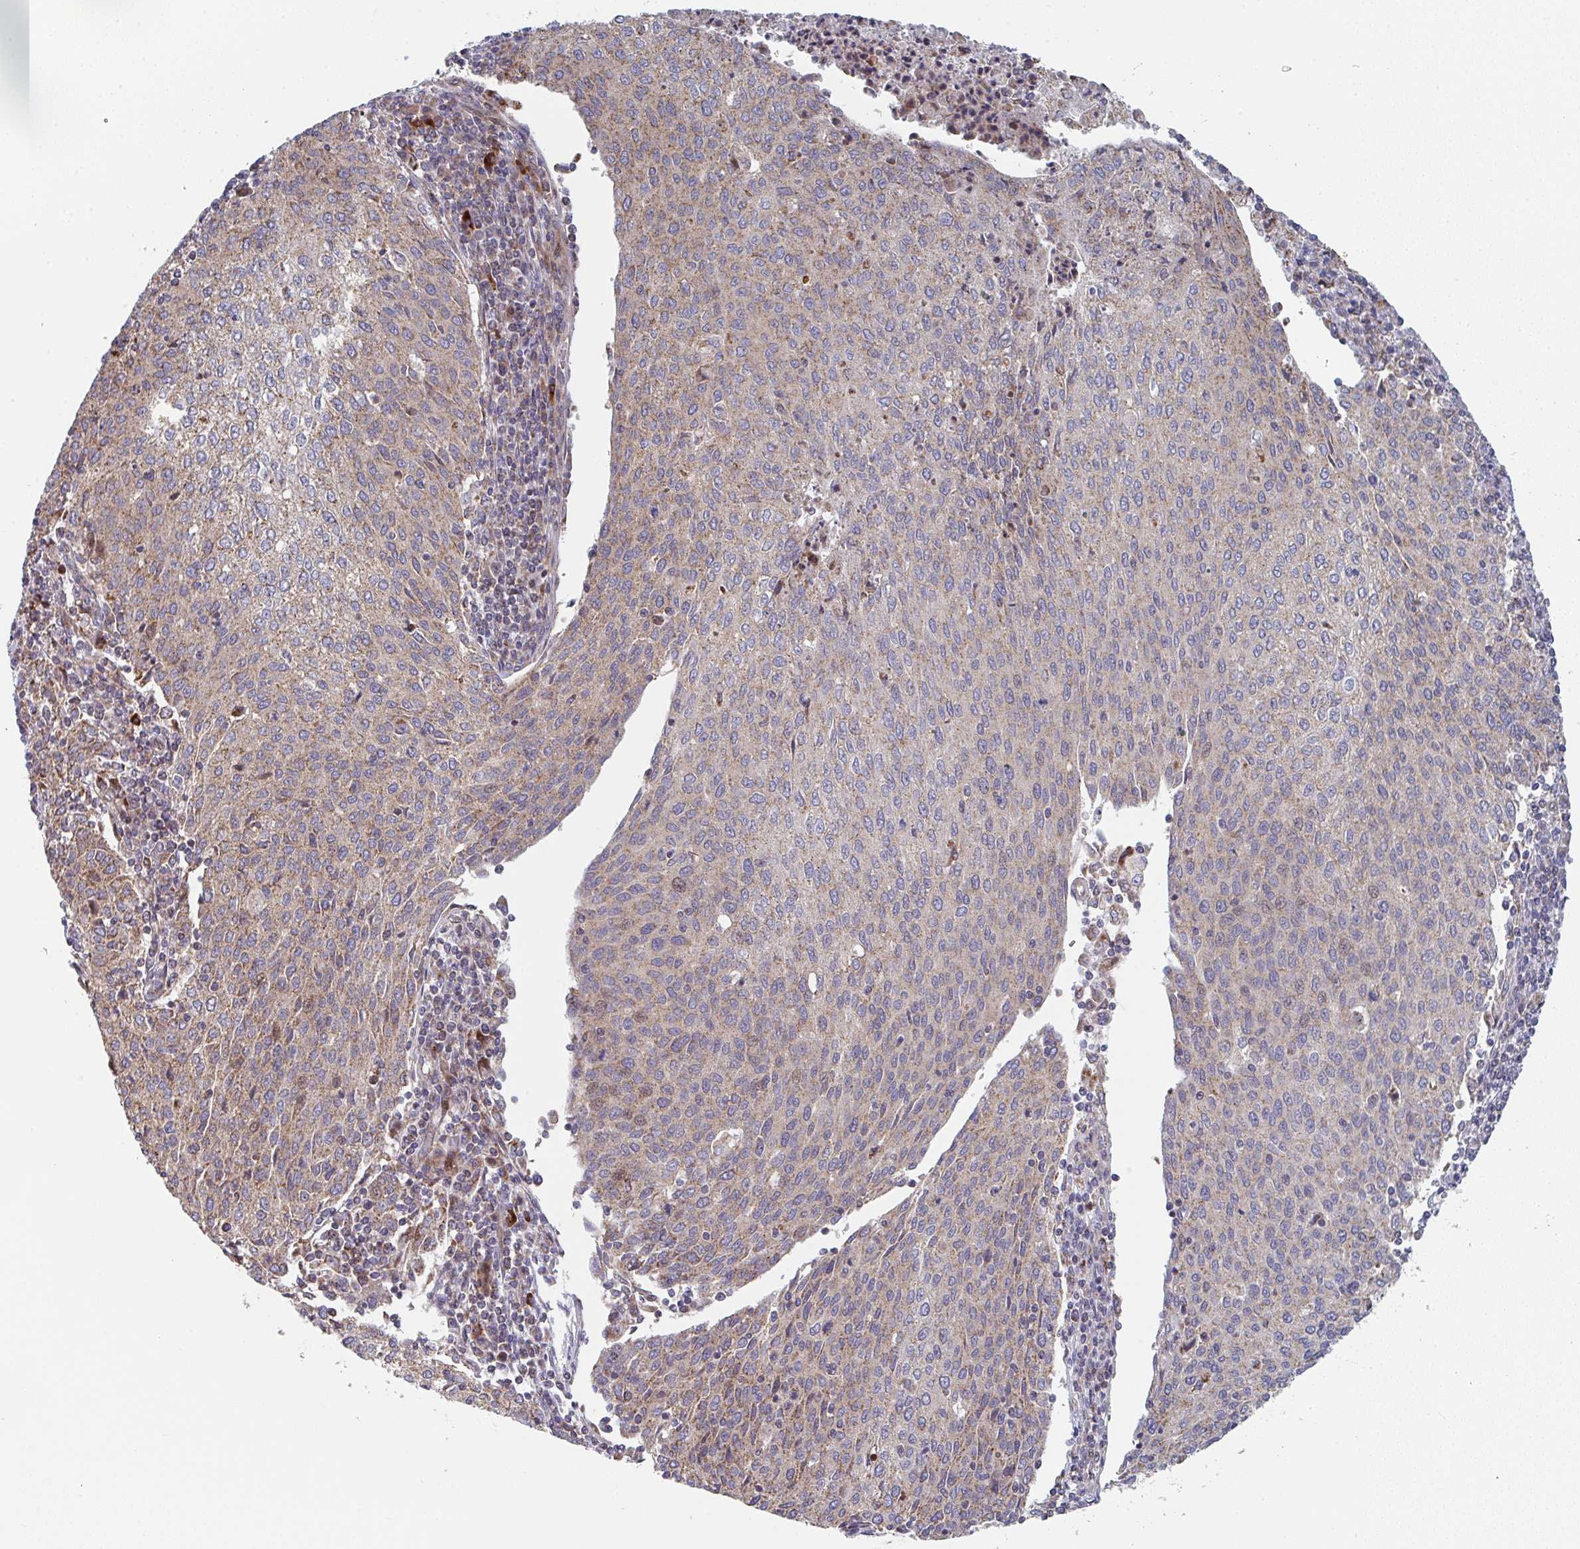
{"staining": {"intensity": "weak", "quantity": "25%-75%", "location": "cytoplasmic/membranous"}, "tissue": "cervical cancer", "cell_type": "Tumor cells", "image_type": "cancer", "snomed": [{"axis": "morphology", "description": "Squamous cell carcinoma, NOS"}, {"axis": "topography", "description": "Cervix"}], "caption": "This is a photomicrograph of IHC staining of cervical cancer, which shows weak positivity in the cytoplasmic/membranous of tumor cells.", "gene": "ZNF644", "patient": {"sex": "female", "age": 46}}